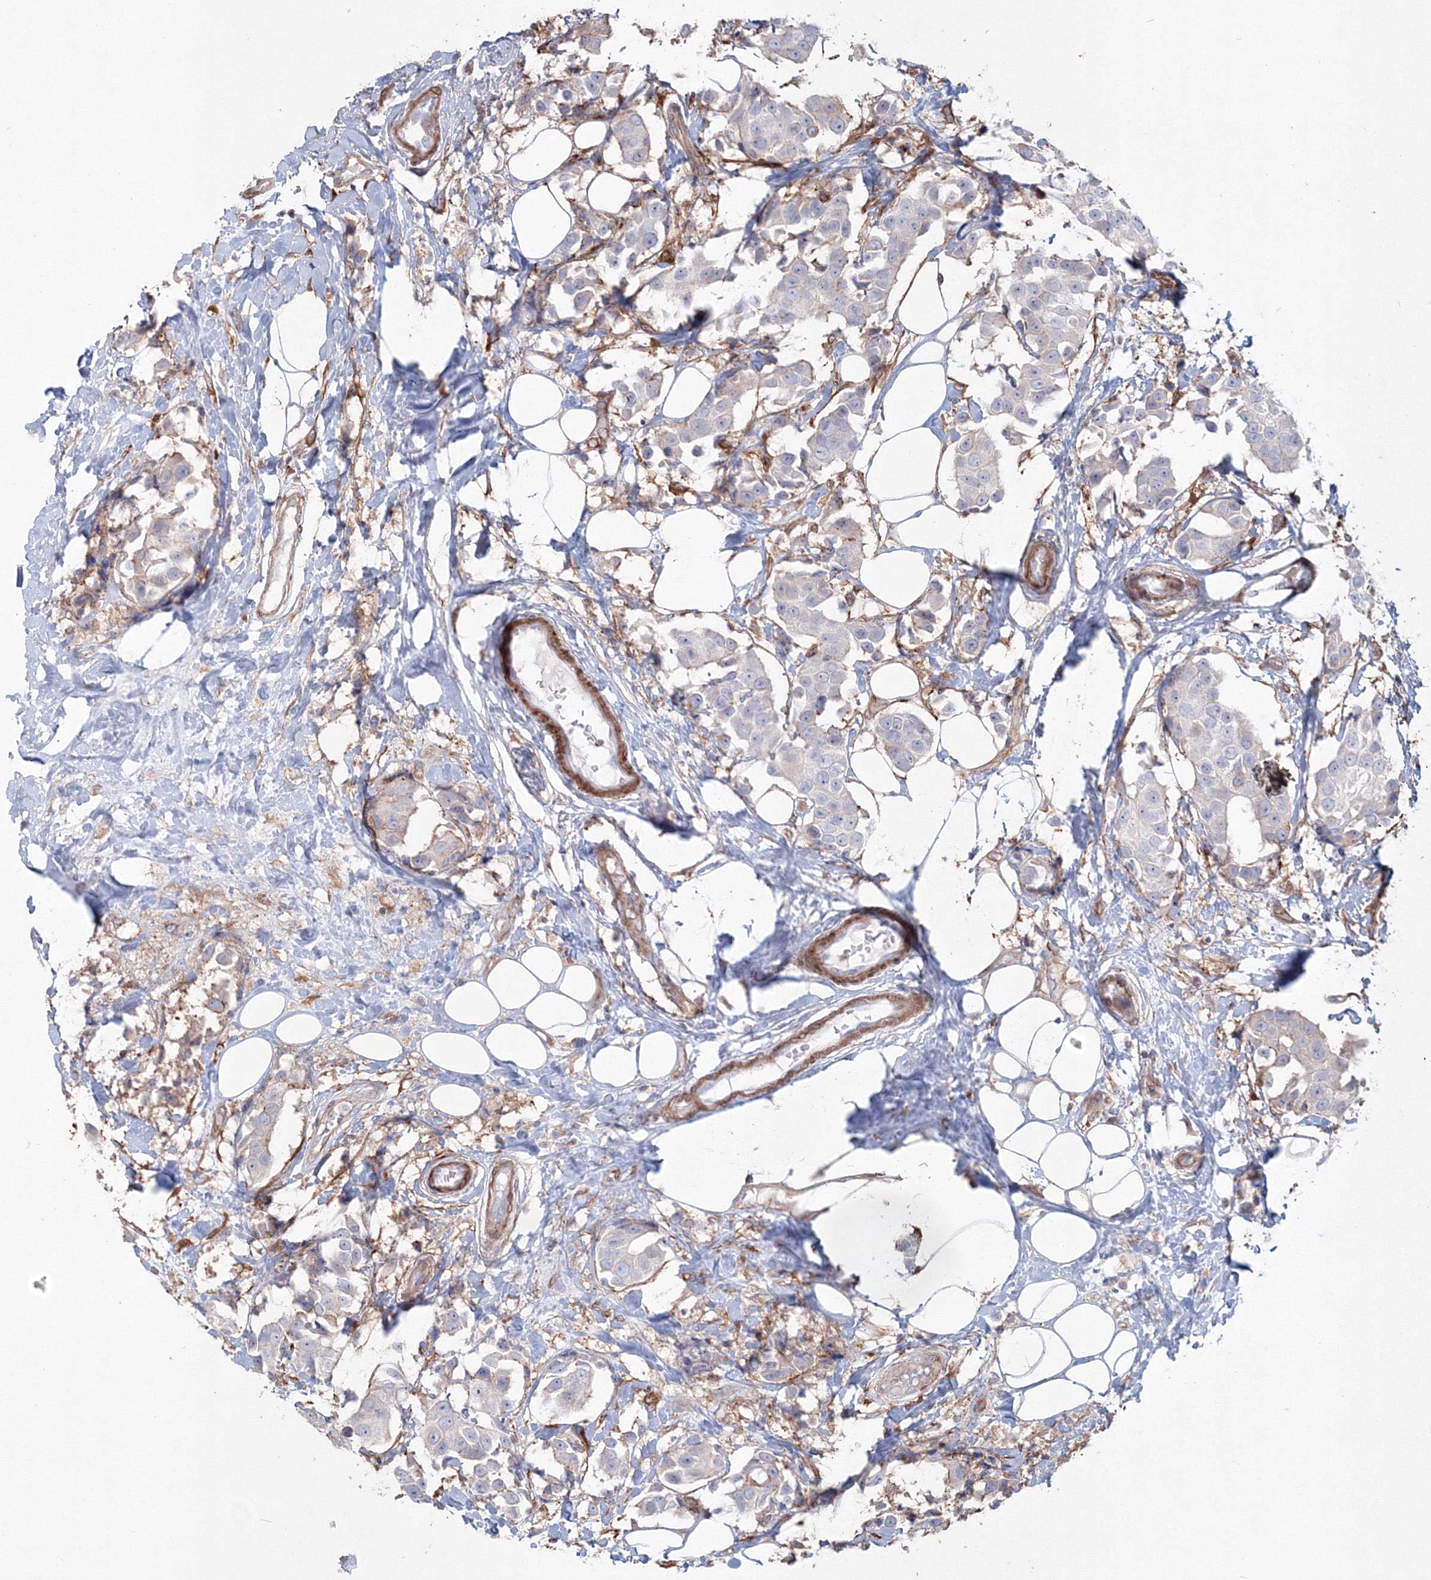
{"staining": {"intensity": "negative", "quantity": "none", "location": "none"}, "tissue": "breast cancer", "cell_type": "Tumor cells", "image_type": "cancer", "snomed": [{"axis": "morphology", "description": "Normal tissue, NOS"}, {"axis": "morphology", "description": "Duct carcinoma"}, {"axis": "topography", "description": "Breast"}], "caption": "Intraductal carcinoma (breast) was stained to show a protein in brown. There is no significant staining in tumor cells. (DAB (3,3'-diaminobenzidine) immunohistochemistry (IHC) visualized using brightfield microscopy, high magnification).", "gene": "SH3PXD2A", "patient": {"sex": "female", "age": 39}}